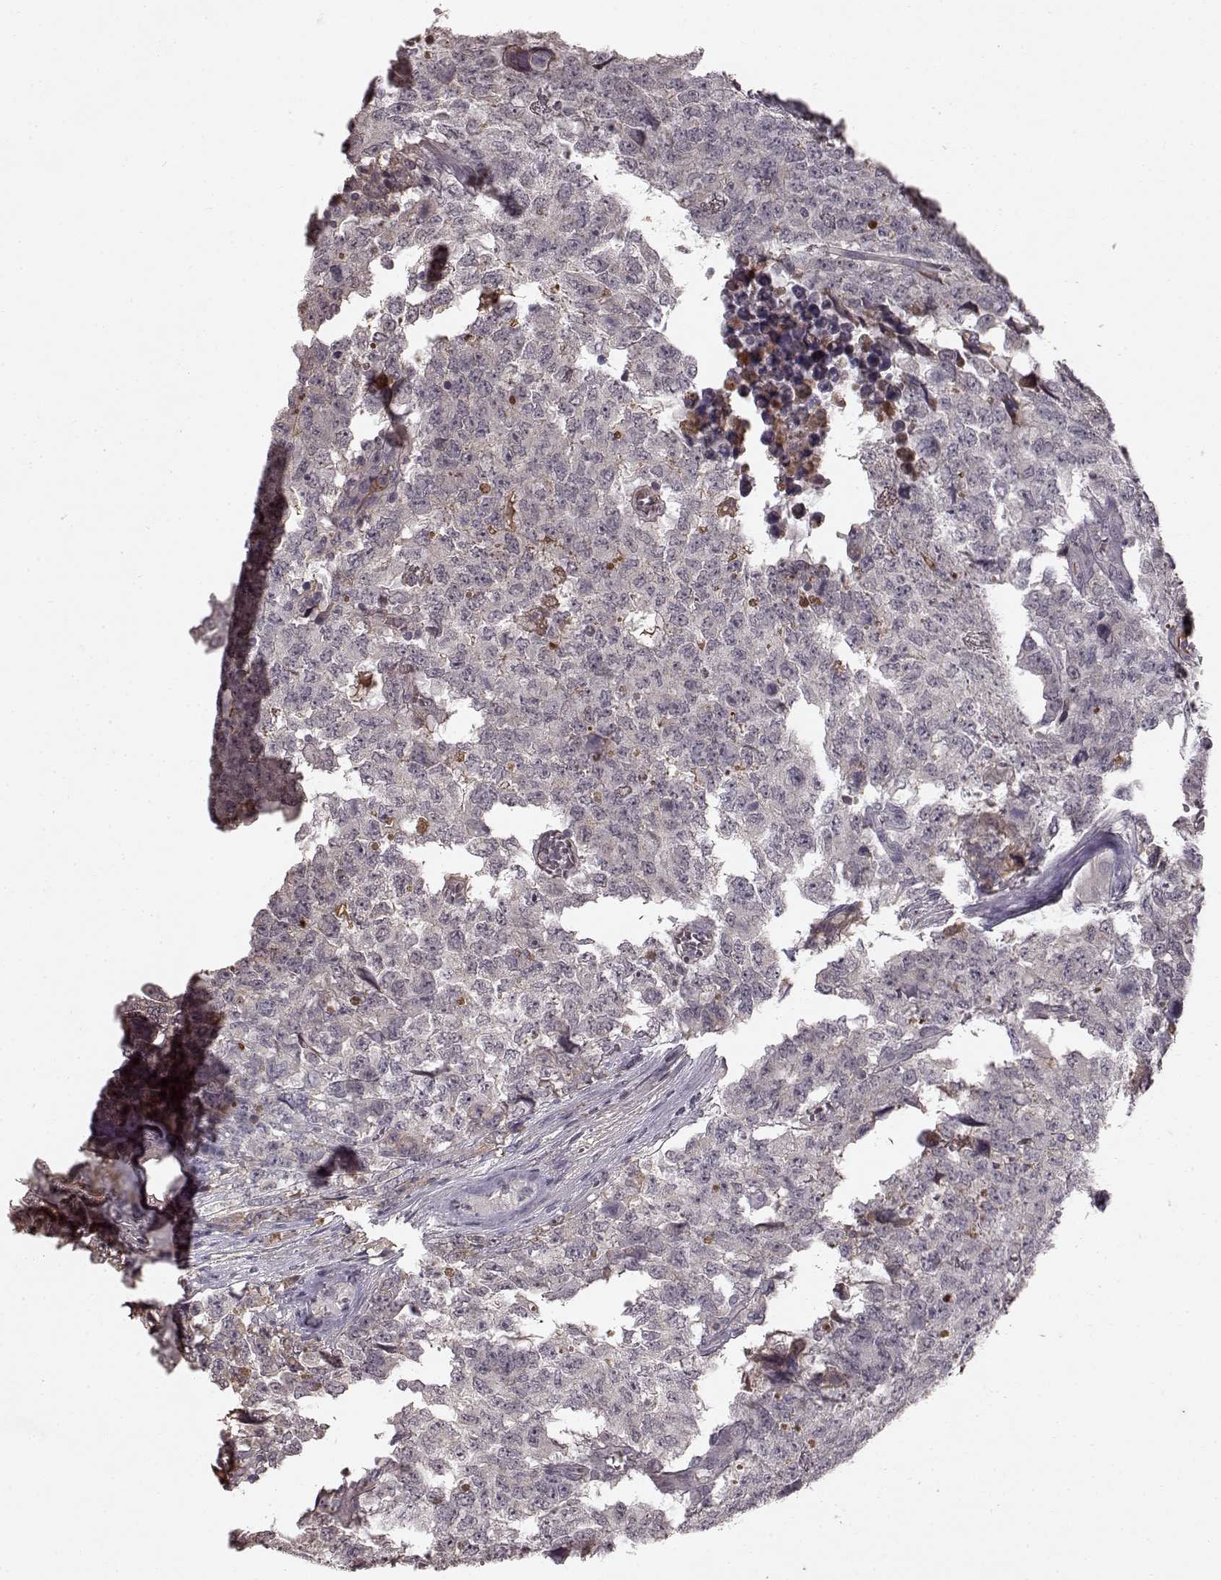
{"staining": {"intensity": "negative", "quantity": "none", "location": "none"}, "tissue": "testis cancer", "cell_type": "Tumor cells", "image_type": "cancer", "snomed": [{"axis": "morphology", "description": "Carcinoma, Embryonal, NOS"}, {"axis": "topography", "description": "Testis"}], "caption": "IHC histopathology image of human testis embryonal carcinoma stained for a protein (brown), which displays no positivity in tumor cells.", "gene": "SLC22A18", "patient": {"sex": "male", "age": 23}}